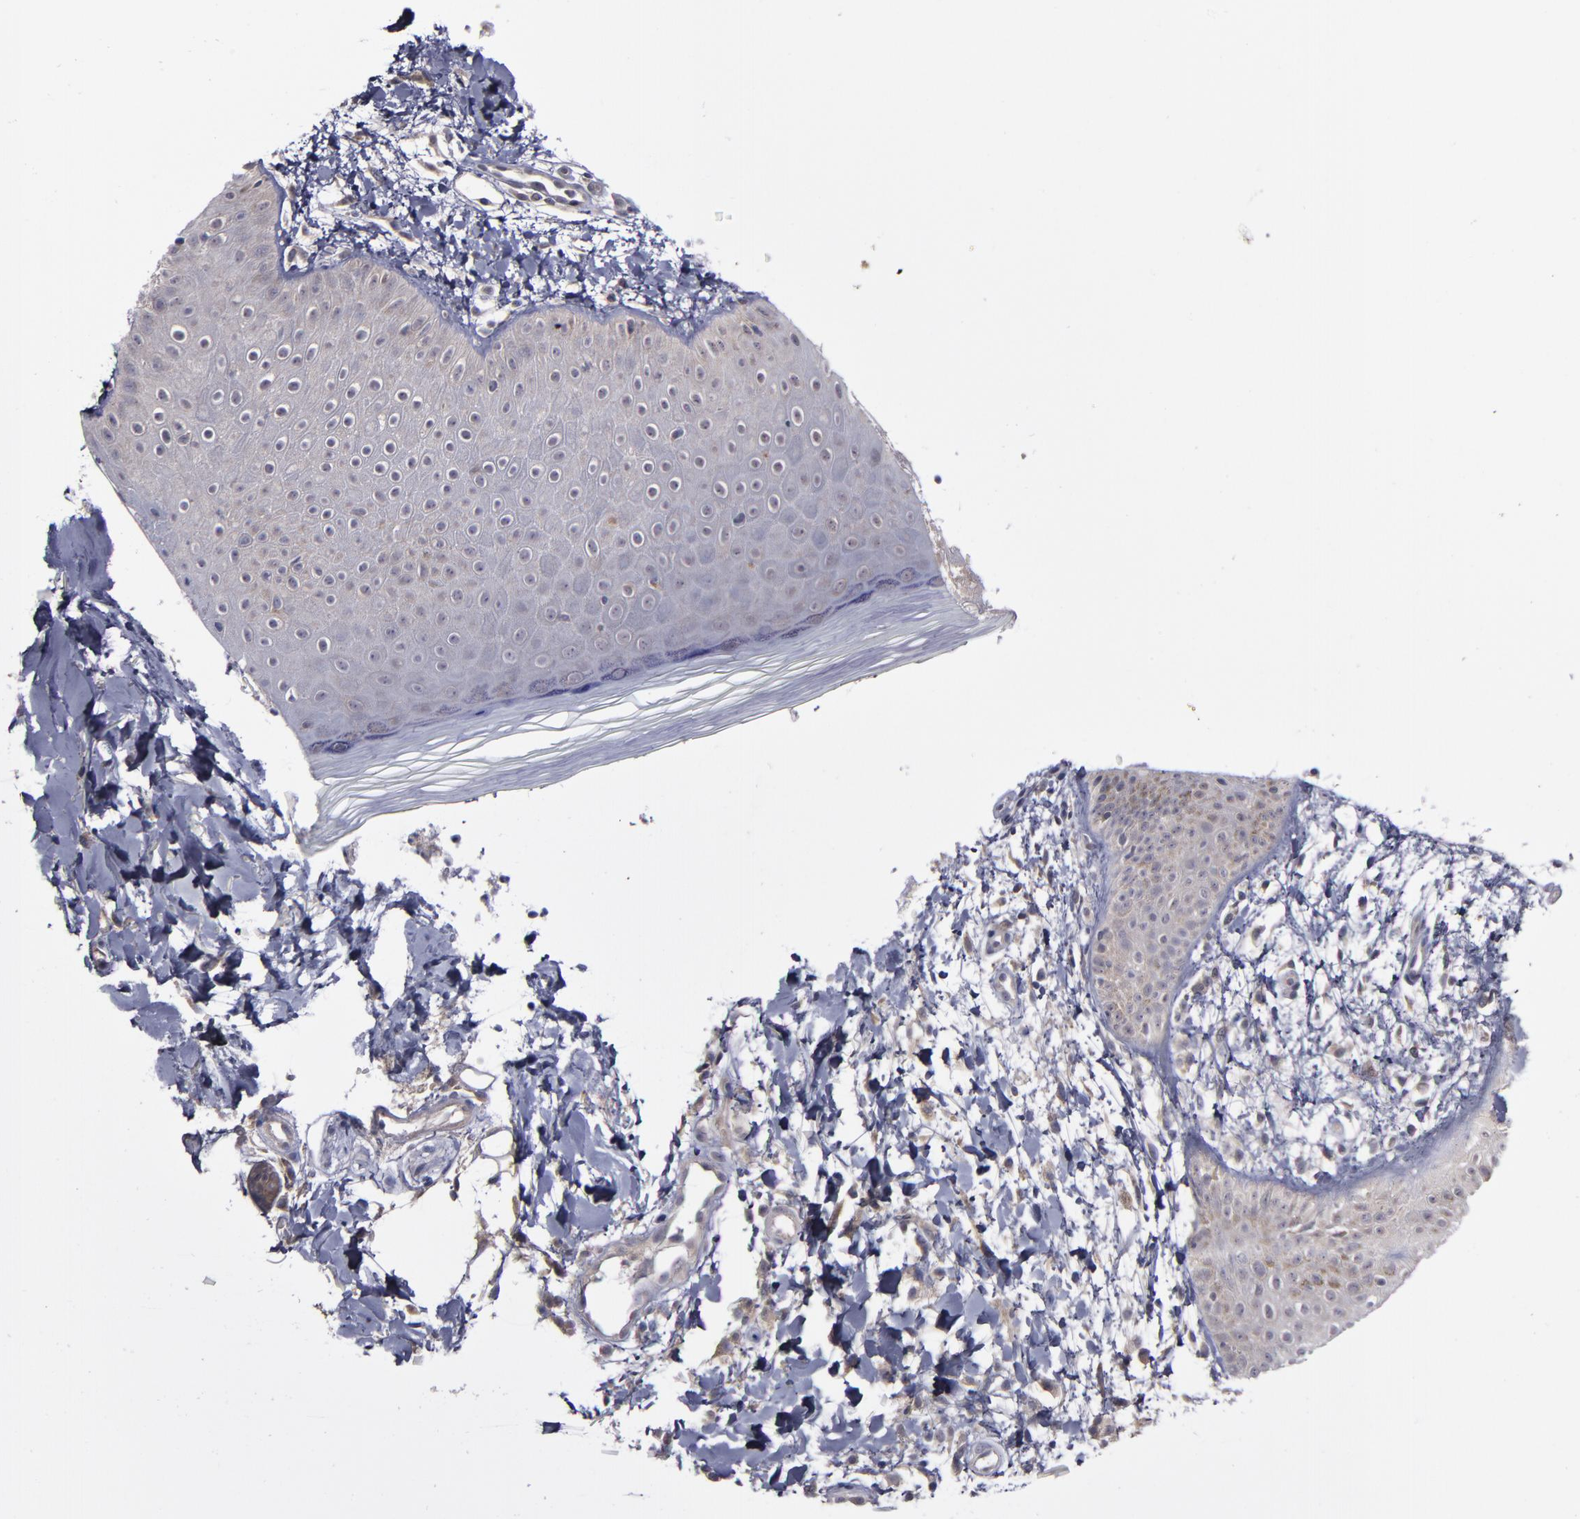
{"staining": {"intensity": "weak", "quantity": "25%-75%", "location": "cytoplasmic/membranous"}, "tissue": "skin", "cell_type": "Epidermal cells", "image_type": "normal", "snomed": [{"axis": "morphology", "description": "Normal tissue, NOS"}, {"axis": "morphology", "description": "Inflammation, NOS"}, {"axis": "topography", "description": "Soft tissue"}, {"axis": "topography", "description": "Anal"}], "caption": "This is a photomicrograph of IHC staining of unremarkable skin, which shows weak positivity in the cytoplasmic/membranous of epidermal cells.", "gene": "MMP11", "patient": {"sex": "female", "age": 15}}